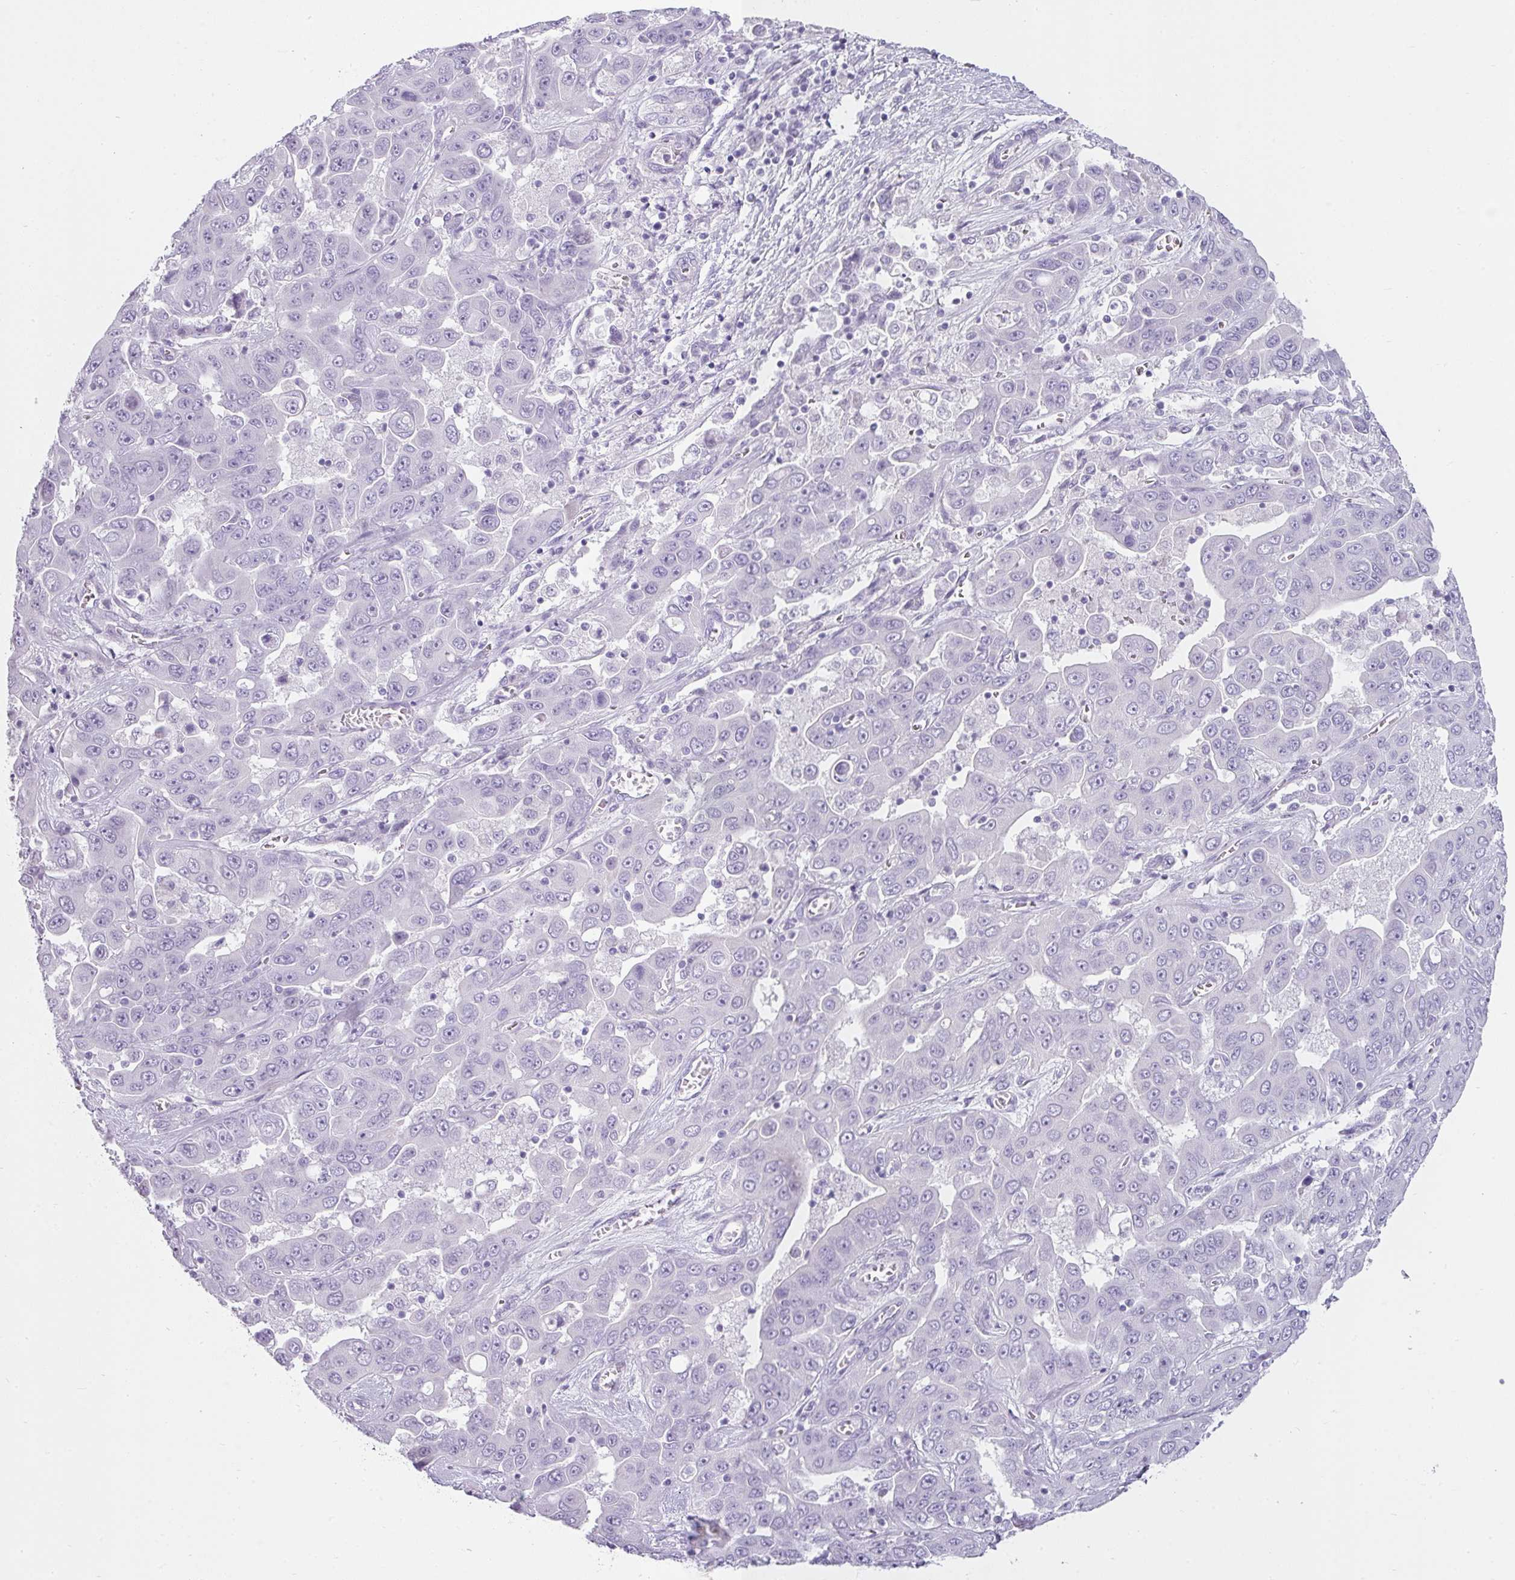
{"staining": {"intensity": "negative", "quantity": "none", "location": "none"}, "tissue": "liver cancer", "cell_type": "Tumor cells", "image_type": "cancer", "snomed": [{"axis": "morphology", "description": "Cholangiocarcinoma"}, {"axis": "topography", "description": "Liver"}], "caption": "The image exhibits no staining of tumor cells in liver cancer (cholangiocarcinoma).", "gene": "VCY1B", "patient": {"sex": "female", "age": 52}}